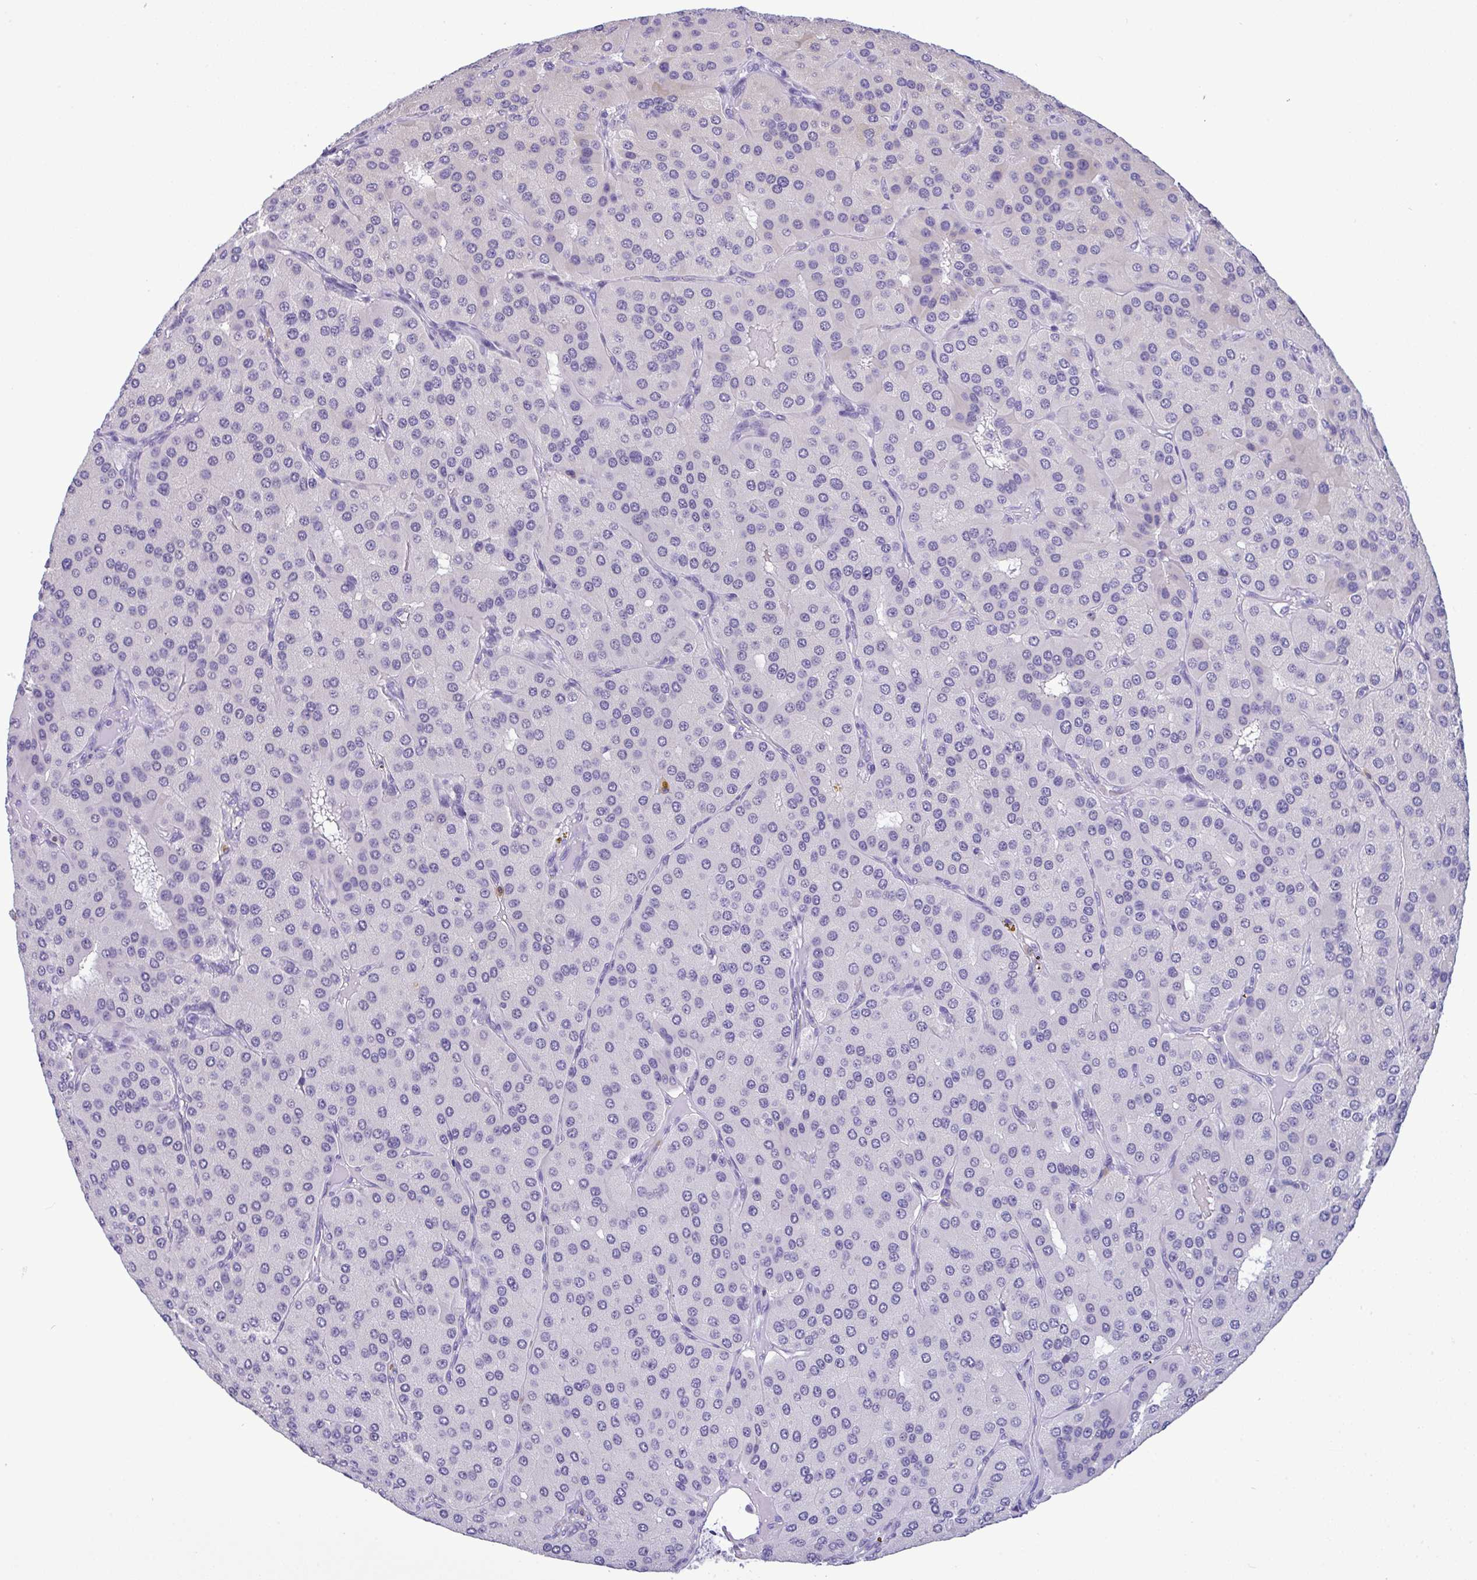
{"staining": {"intensity": "negative", "quantity": "none", "location": "none"}, "tissue": "parathyroid gland", "cell_type": "Glandular cells", "image_type": "normal", "snomed": [{"axis": "morphology", "description": "Normal tissue, NOS"}, {"axis": "morphology", "description": "Adenoma, NOS"}, {"axis": "topography", "description": "Parathyroid gland"}], "caption": "This image is of normal parathyroid gland stained with IHC to label a protein in brown with the nuclei are counter-stained blue. There is no expression in glandular cells.", "gene": "YBX2", "patient": {"sex": "female", "age": 86}}